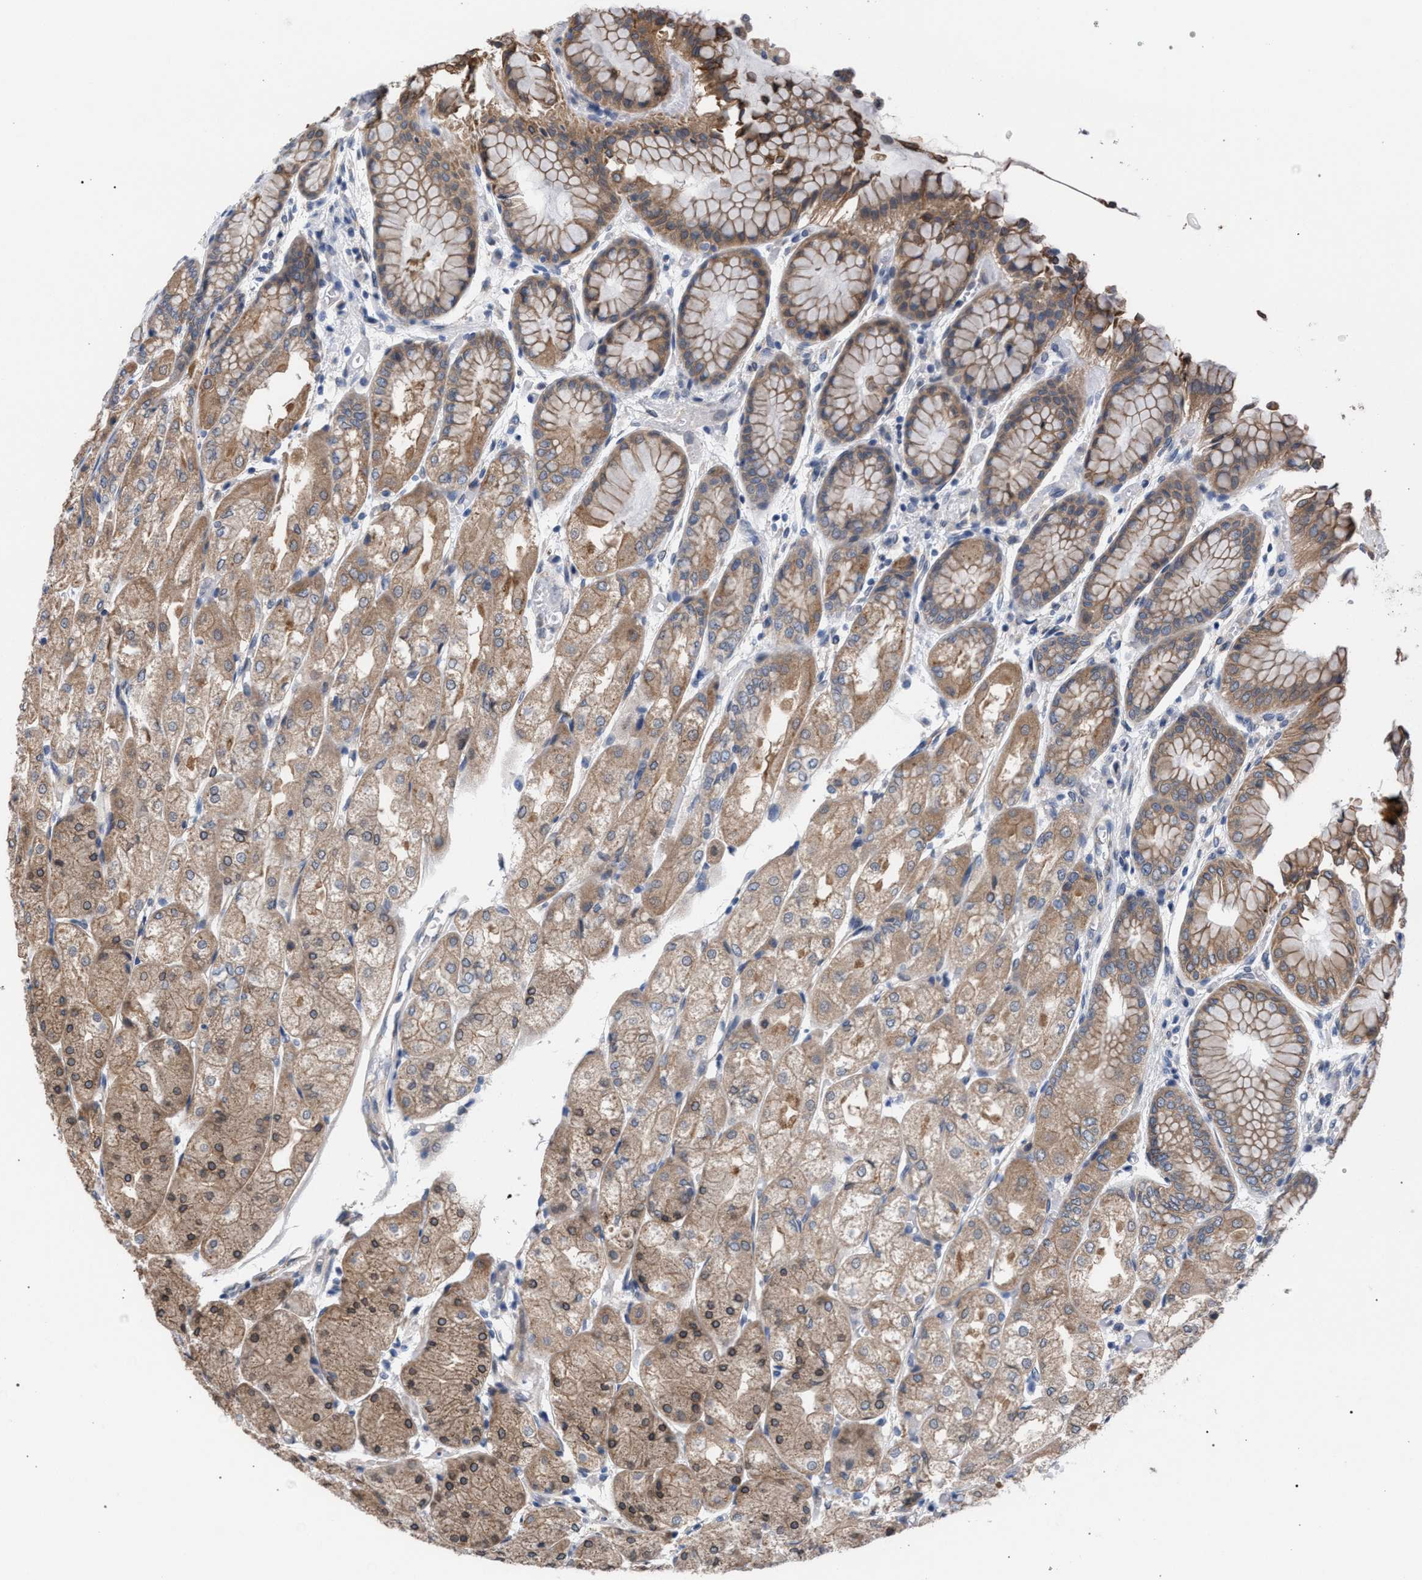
{"staining": {"intensity": "moderate", "quantity": ">75%", "location": "cytoplasmic/membranous"}, "tissue": "stomach", "cell_type": "Glandular cells", "image_type": "normal", "snomed": [{"axis": "morphology", "description": "Normal tissue, NOS"}, {"axis": "topography", "description": "Stomach, upper"}], "caption": "Stomach stained for a protein demonstrates moderate cytoplasmic/membranous positivity in glandular cells. (brown staining indicates protein expression, while blue staining denotes nuclei).", "gene": "ARPC5L", "patient": {"sex": "male", "age": 72}}